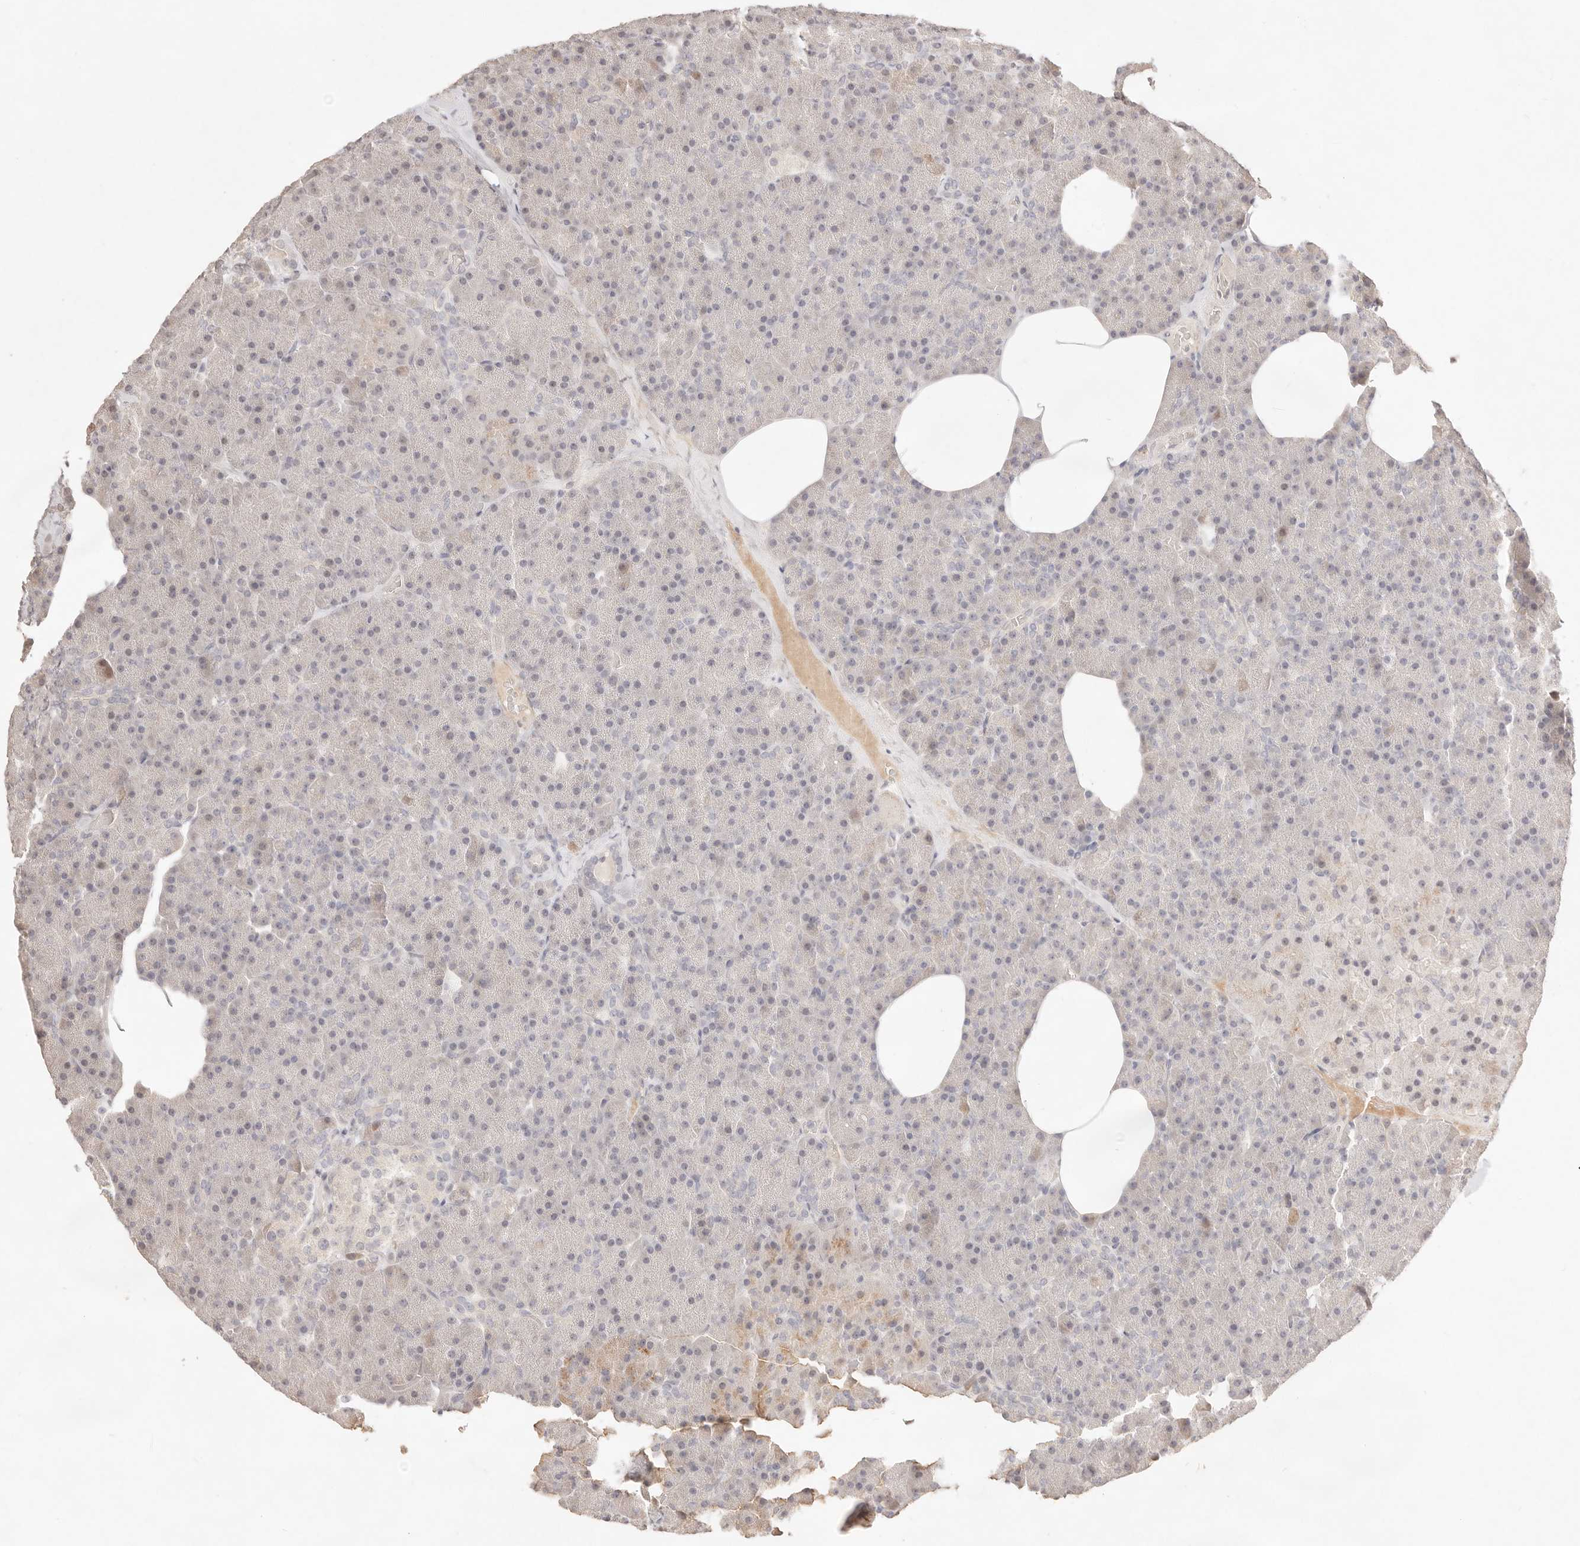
{"staining": {"intensity": "weak", "quantity": "<25%", "location": "nuclear"}, "tissue": "pancreas", "cell_type": "Exocrine glandular cells", "image_type": "normal", "snomed": [{"axis": "morphology", "description": "Normal tissue, NOS"}, {"axis": "morphology", "description": "Carcinoid, malignant, NOS"}, {"axis": "topography", "description": "Pancreas"}], "caption": "A micrograph of human pancreas is negative for staining in exocrine glandular cells.", "gene": "MEP1A", "patient": {"sex": "female", "age": 35}}